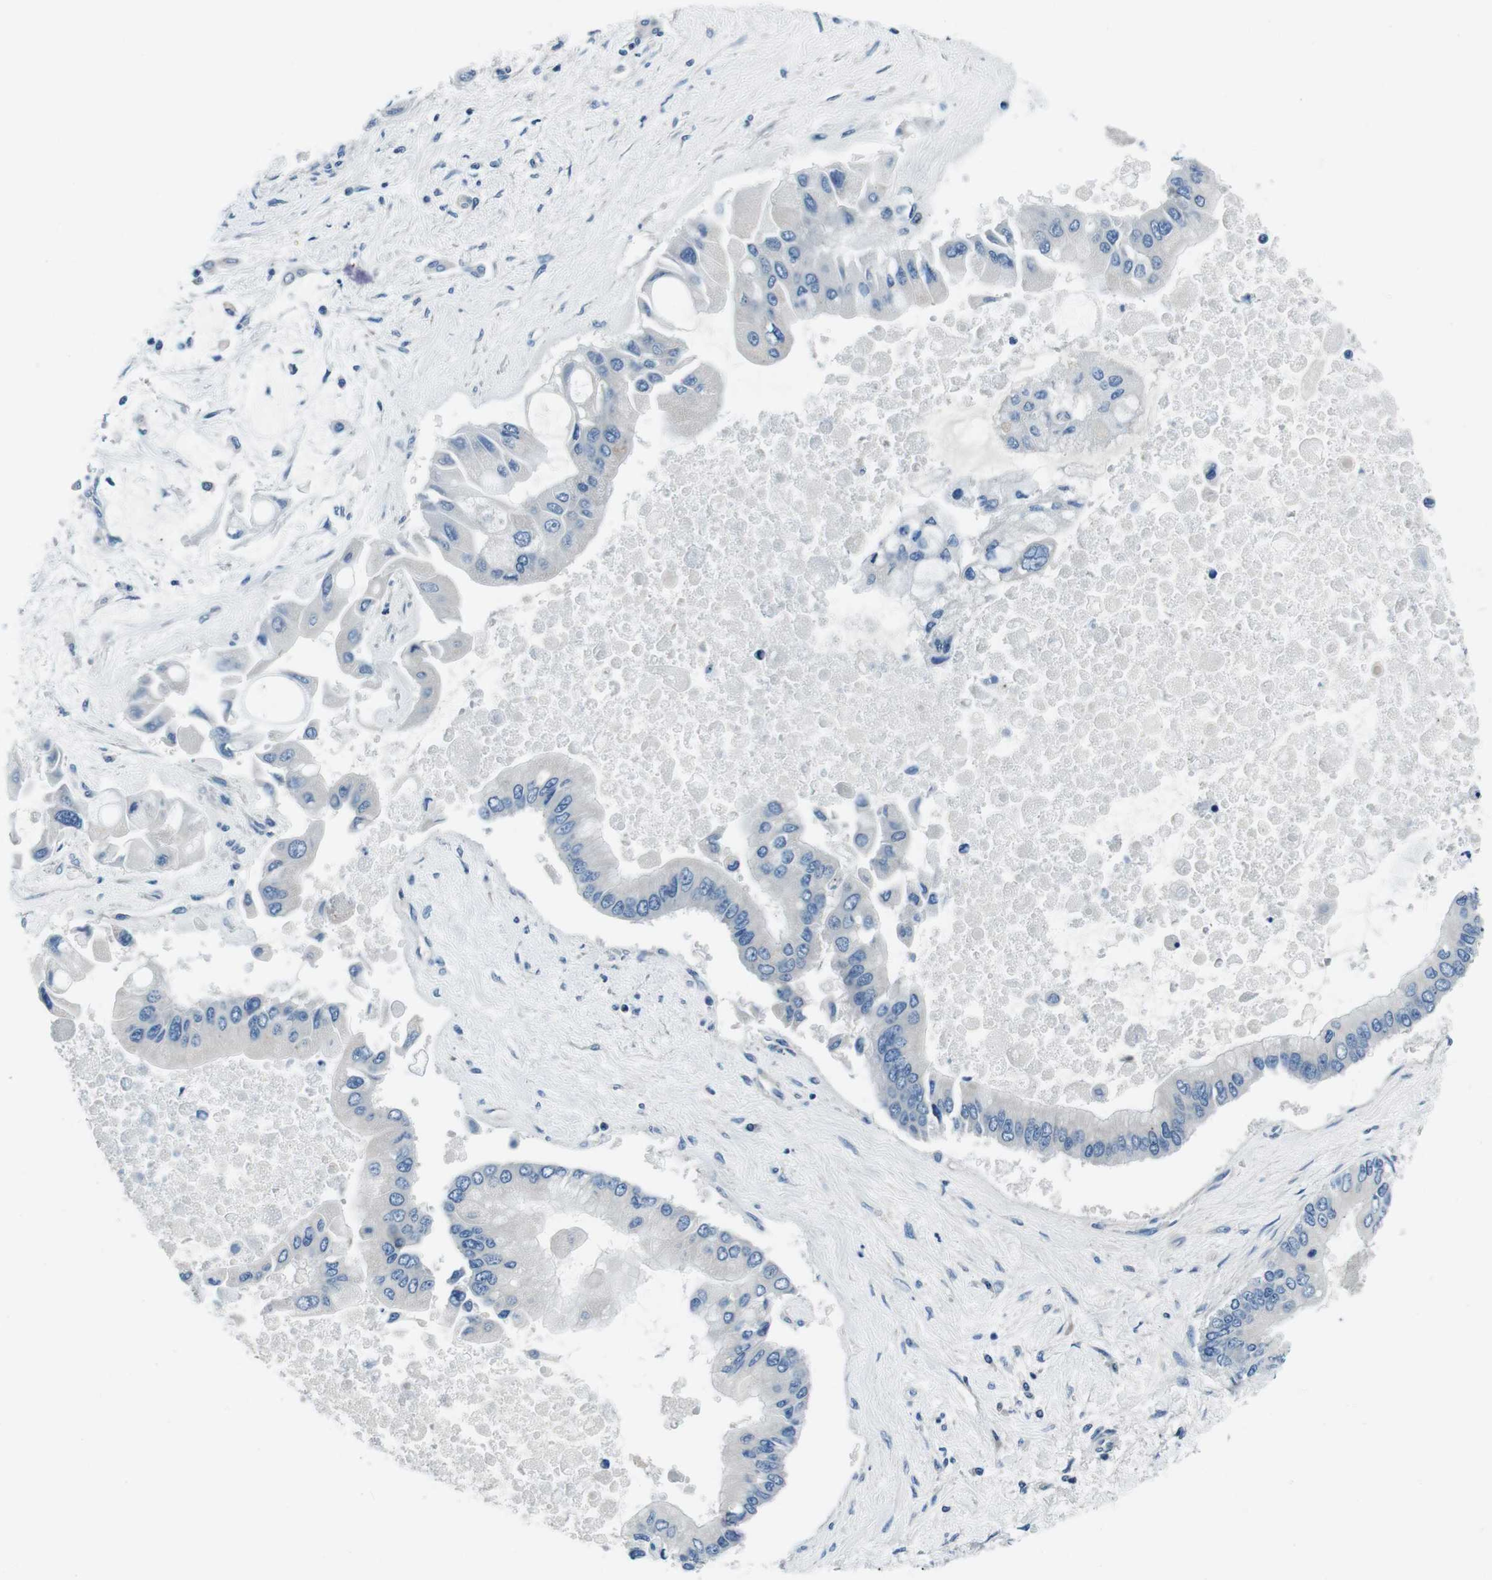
{"staining": {"intensity": "negative", "quantity": "none", "location": "none"}, "tissue": "liver cancer", "cell_type": "Tumor cells", "image_type": "cancer", "snomed": [{"axis": "morphology", "description": "Cholangiocarcinoma"}, {"axis": "topography", "description": "Liver"}], "caption": "A histopathology image of cholangiocarcinoma (liver) stained for a protein demonstrates no brown staining in tumor cells.", "gene": "CASQ1", "patient": {"sex": "male", "age": 50}}